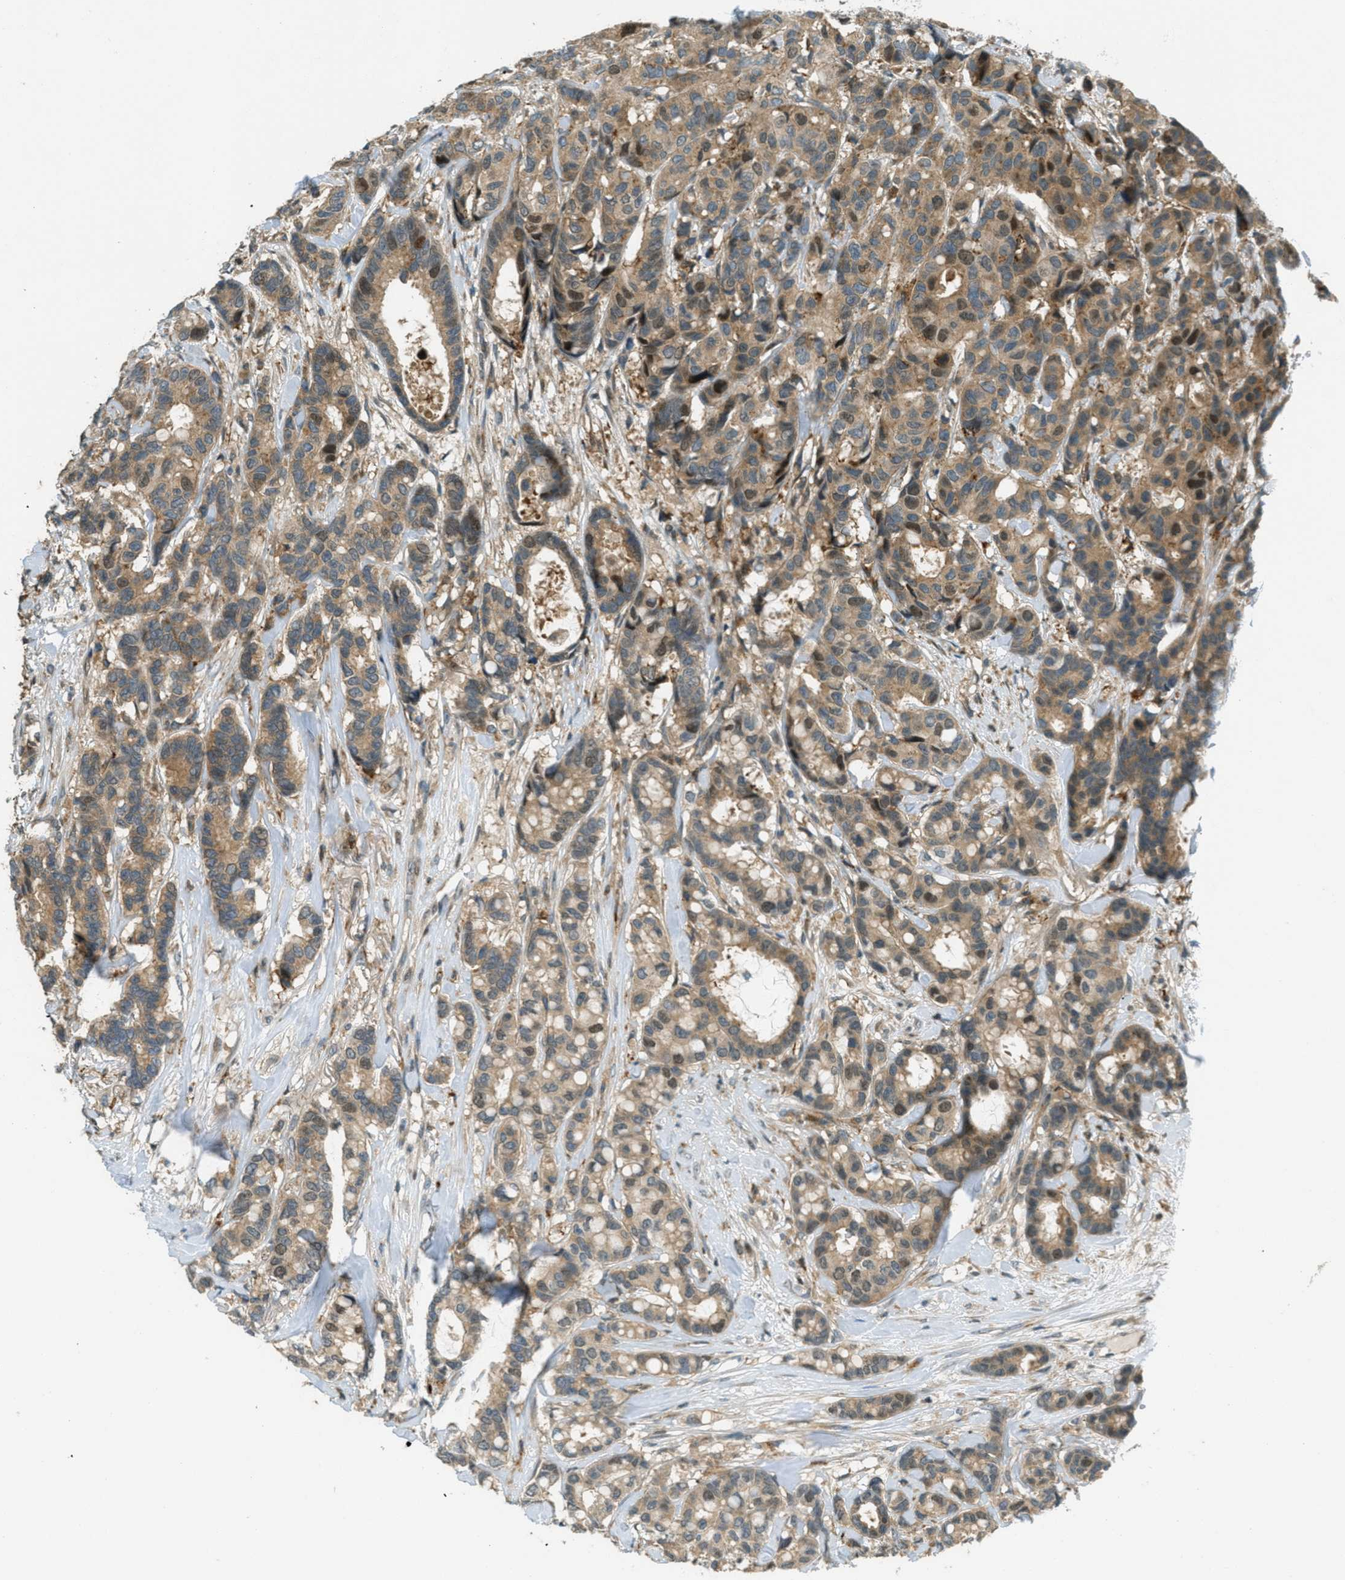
{"staining": {"intensity": "moderate", "quantity": ">75%", "location": "cytoplasmic/membranous"}, "tissue": "breast cancer", "cell_type": "Tumor cells", "image_type": "cancer", "snomed": [{"axis": "morphology", "description": "Duct carcinoma"}, {"axis": "topography", "description": "Breast"}], "caption": "Breast infiltrating ductal carcinoma stained for a protein (brown) demonstrates moderate cytoplasmic/membranous positive positivity in about >75% of tumor cells.", "gene": "PTPN23", "patient": {"sex": "female", "age": 87}}